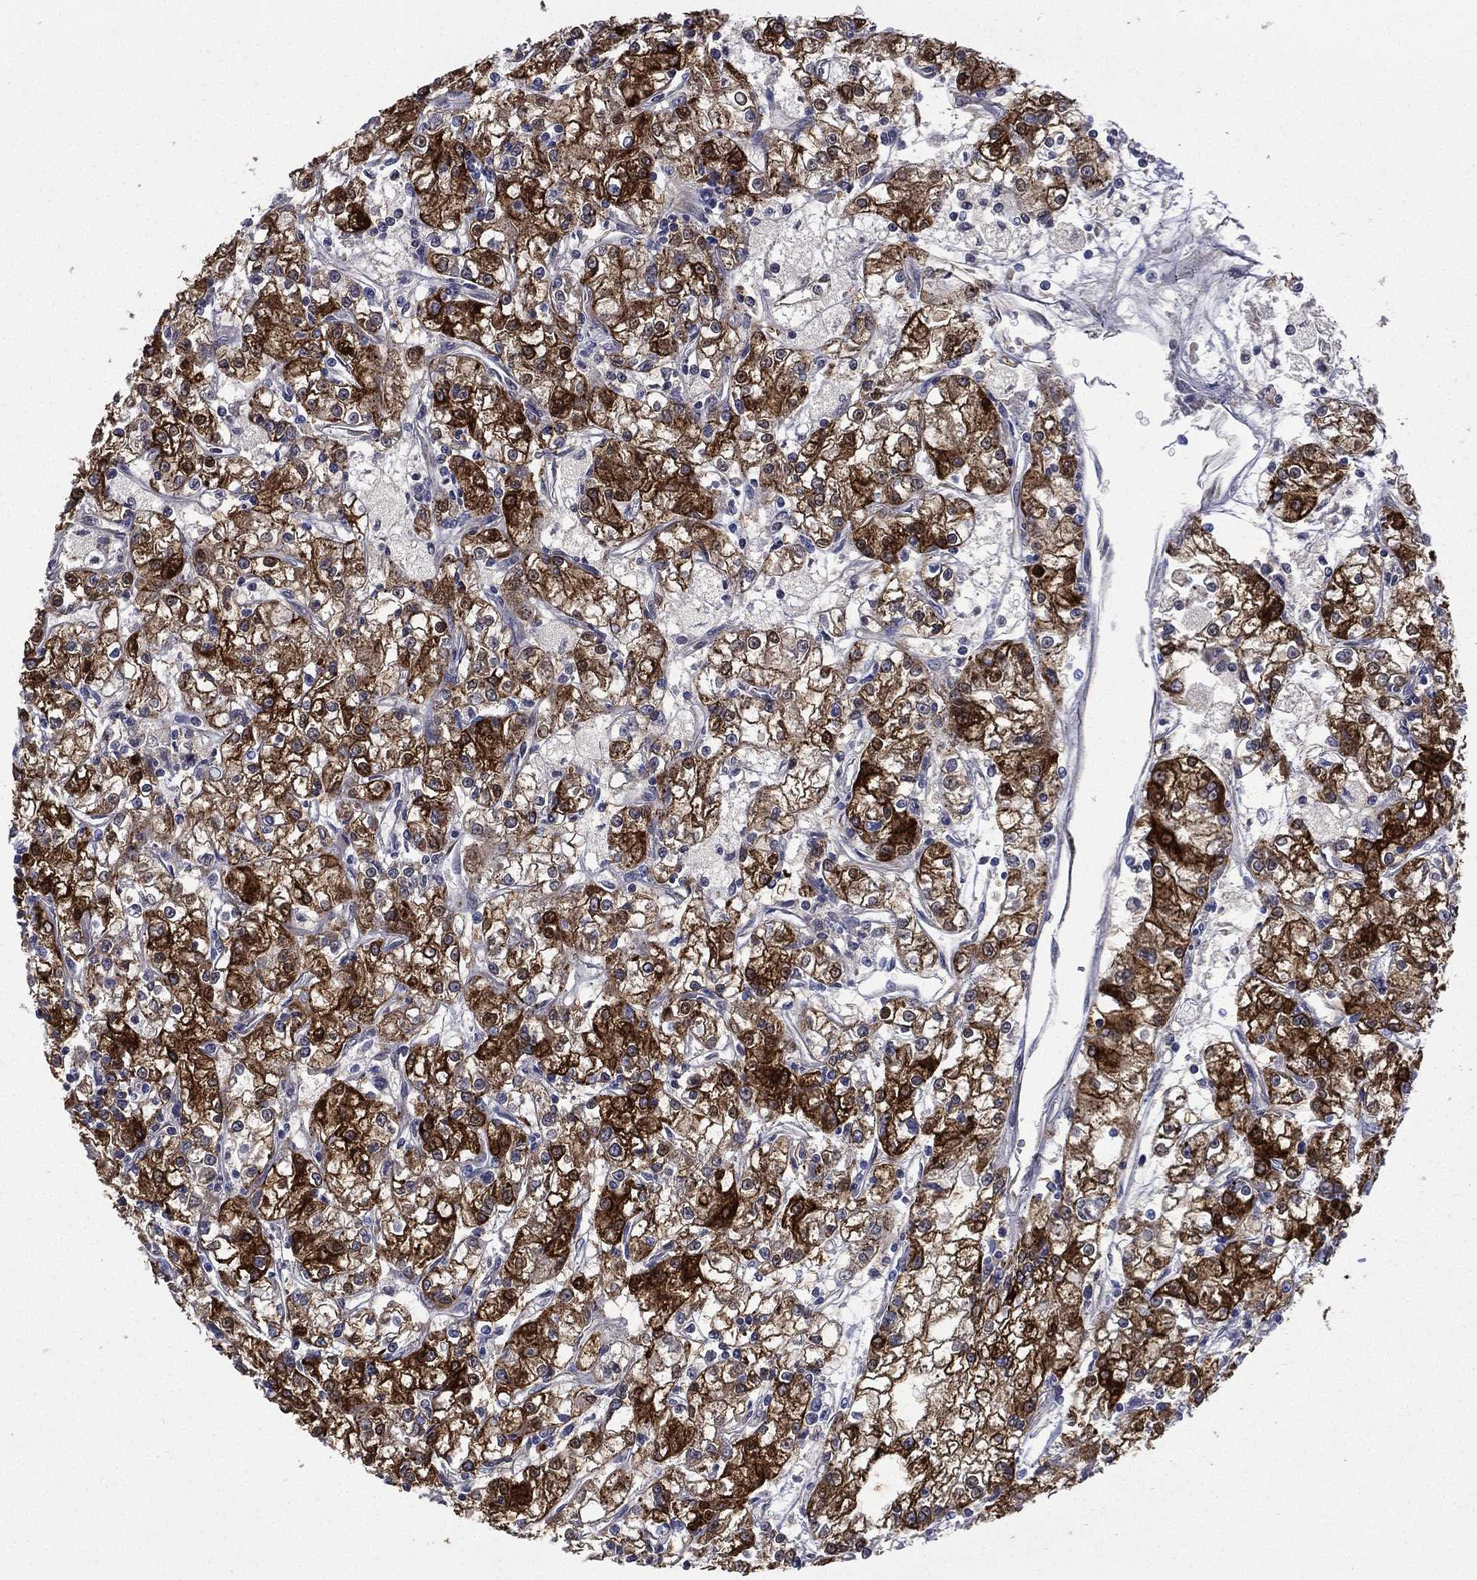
{"staining": {"intensity": "strong", "quantity": ">75%", "location": "cytoplasmic/membranous"}, "tissue": "renal cancer", "cell_type": "Tumor cells", "image_type": "cancer", "snomed": [{"axis": "morphology", "description": "Adenocarcinoma, NOS"}, {"axis": "topography", "description": "Kidney"}], "caption": "Approximately >75% of tumor cells in human renal cancer reveal strong cytoplasmic/membranous protein staining as visualized by brown immunohistochemical staining.", "gene": "CES2", "patient": {"sex": "female", "age": 59}}